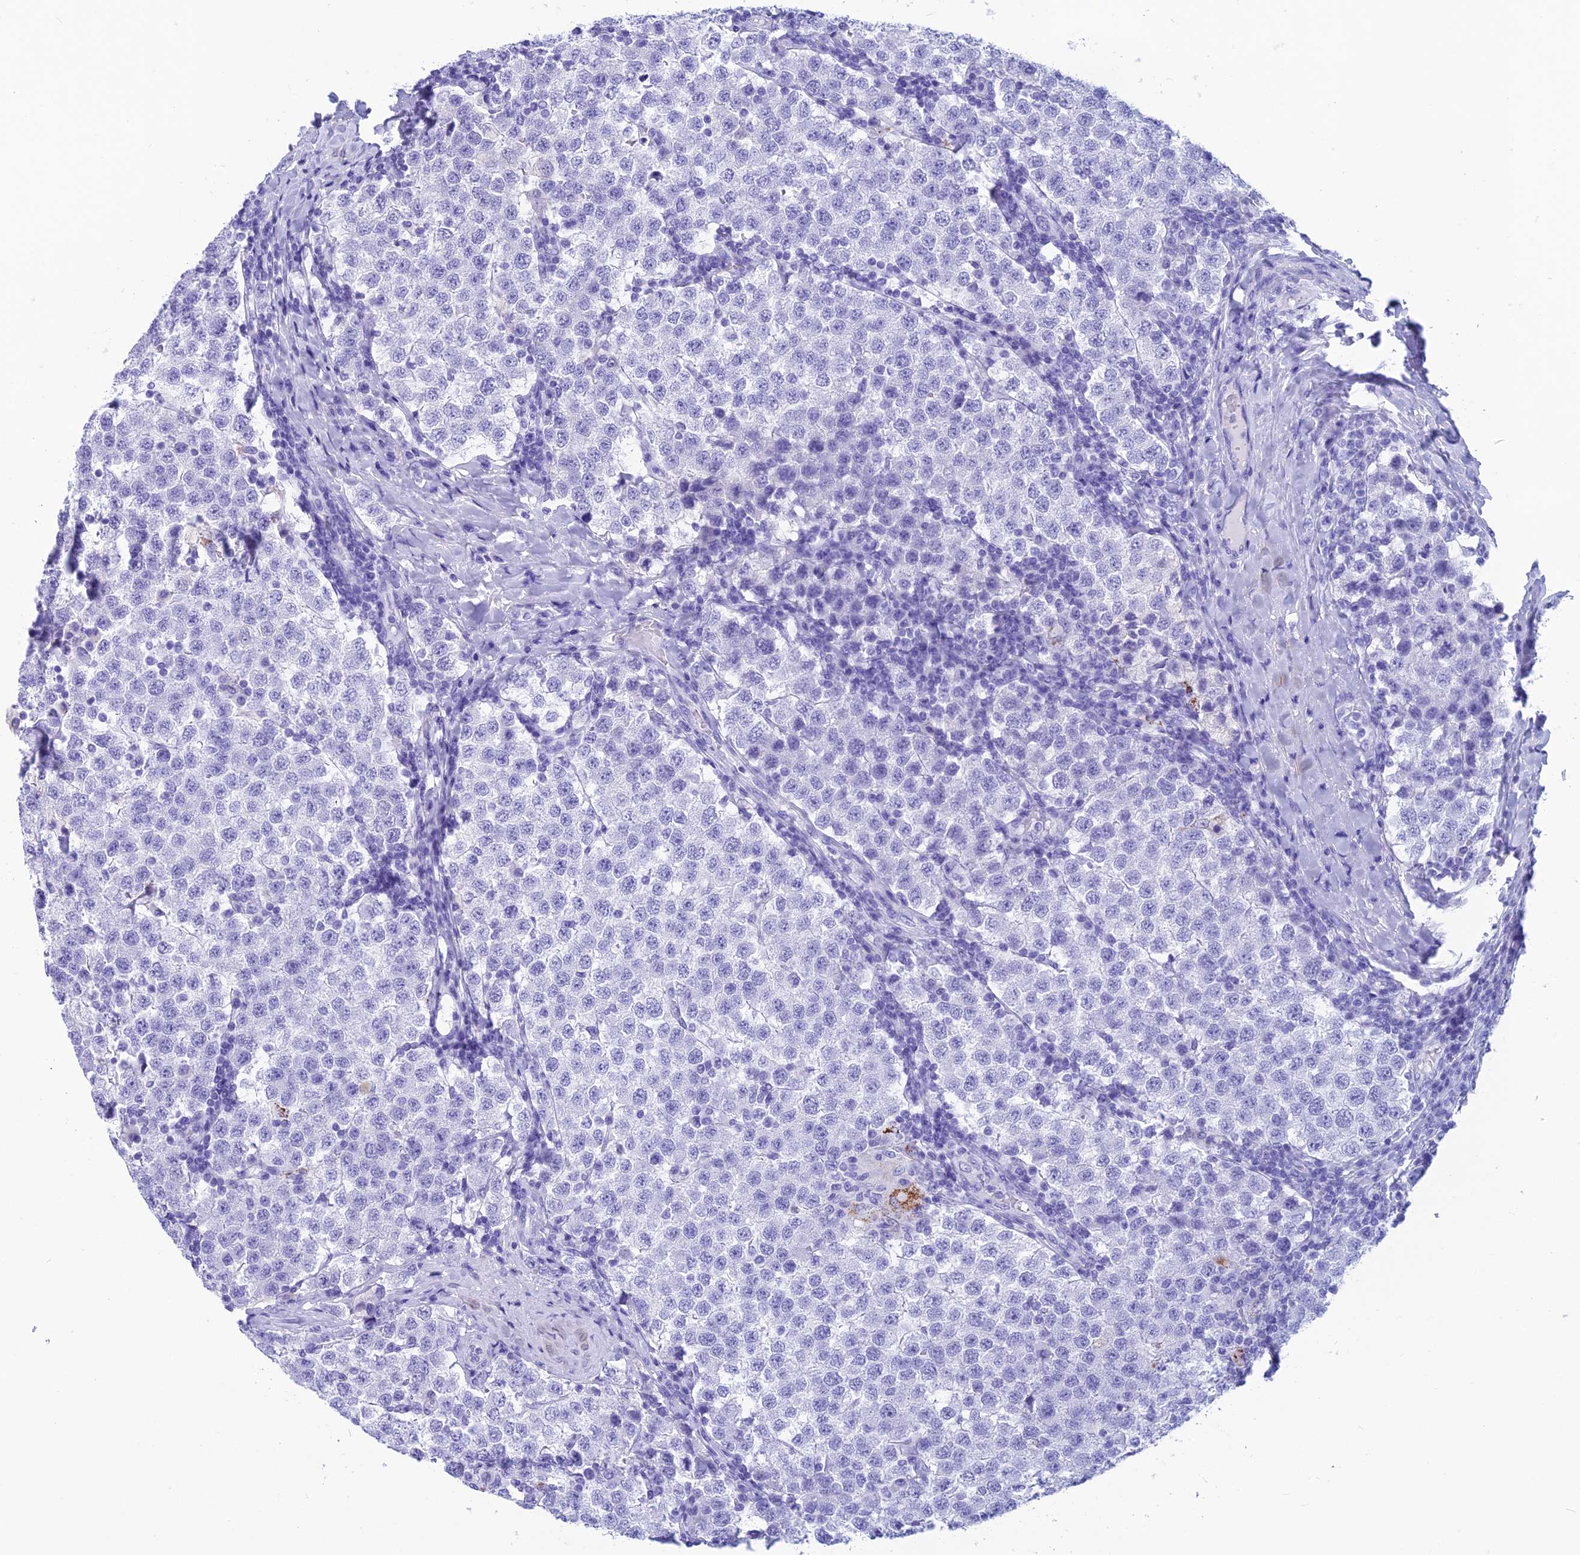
{"staining": {"intensity": "strong", "quantity": "<25%", "location": "cytoplasmic/membranous"}, "tissue": "testis cancer", "cell_type": "Tumor cells", "image_type": "cancer", "snomed": [{"axis": "morphology", "description": "Seminoma, NOS"}, {"axis": "topography", "description": "Testis"}], "caption": "Immunohistochemistry (IHC) of seminoma (testis) displays medium levels of strong cytoplasmic/membranous positivity in about <25% of tumor cells.", "gene": "TRAM1L1", "patient": {"sex": "male", "age": 34}}